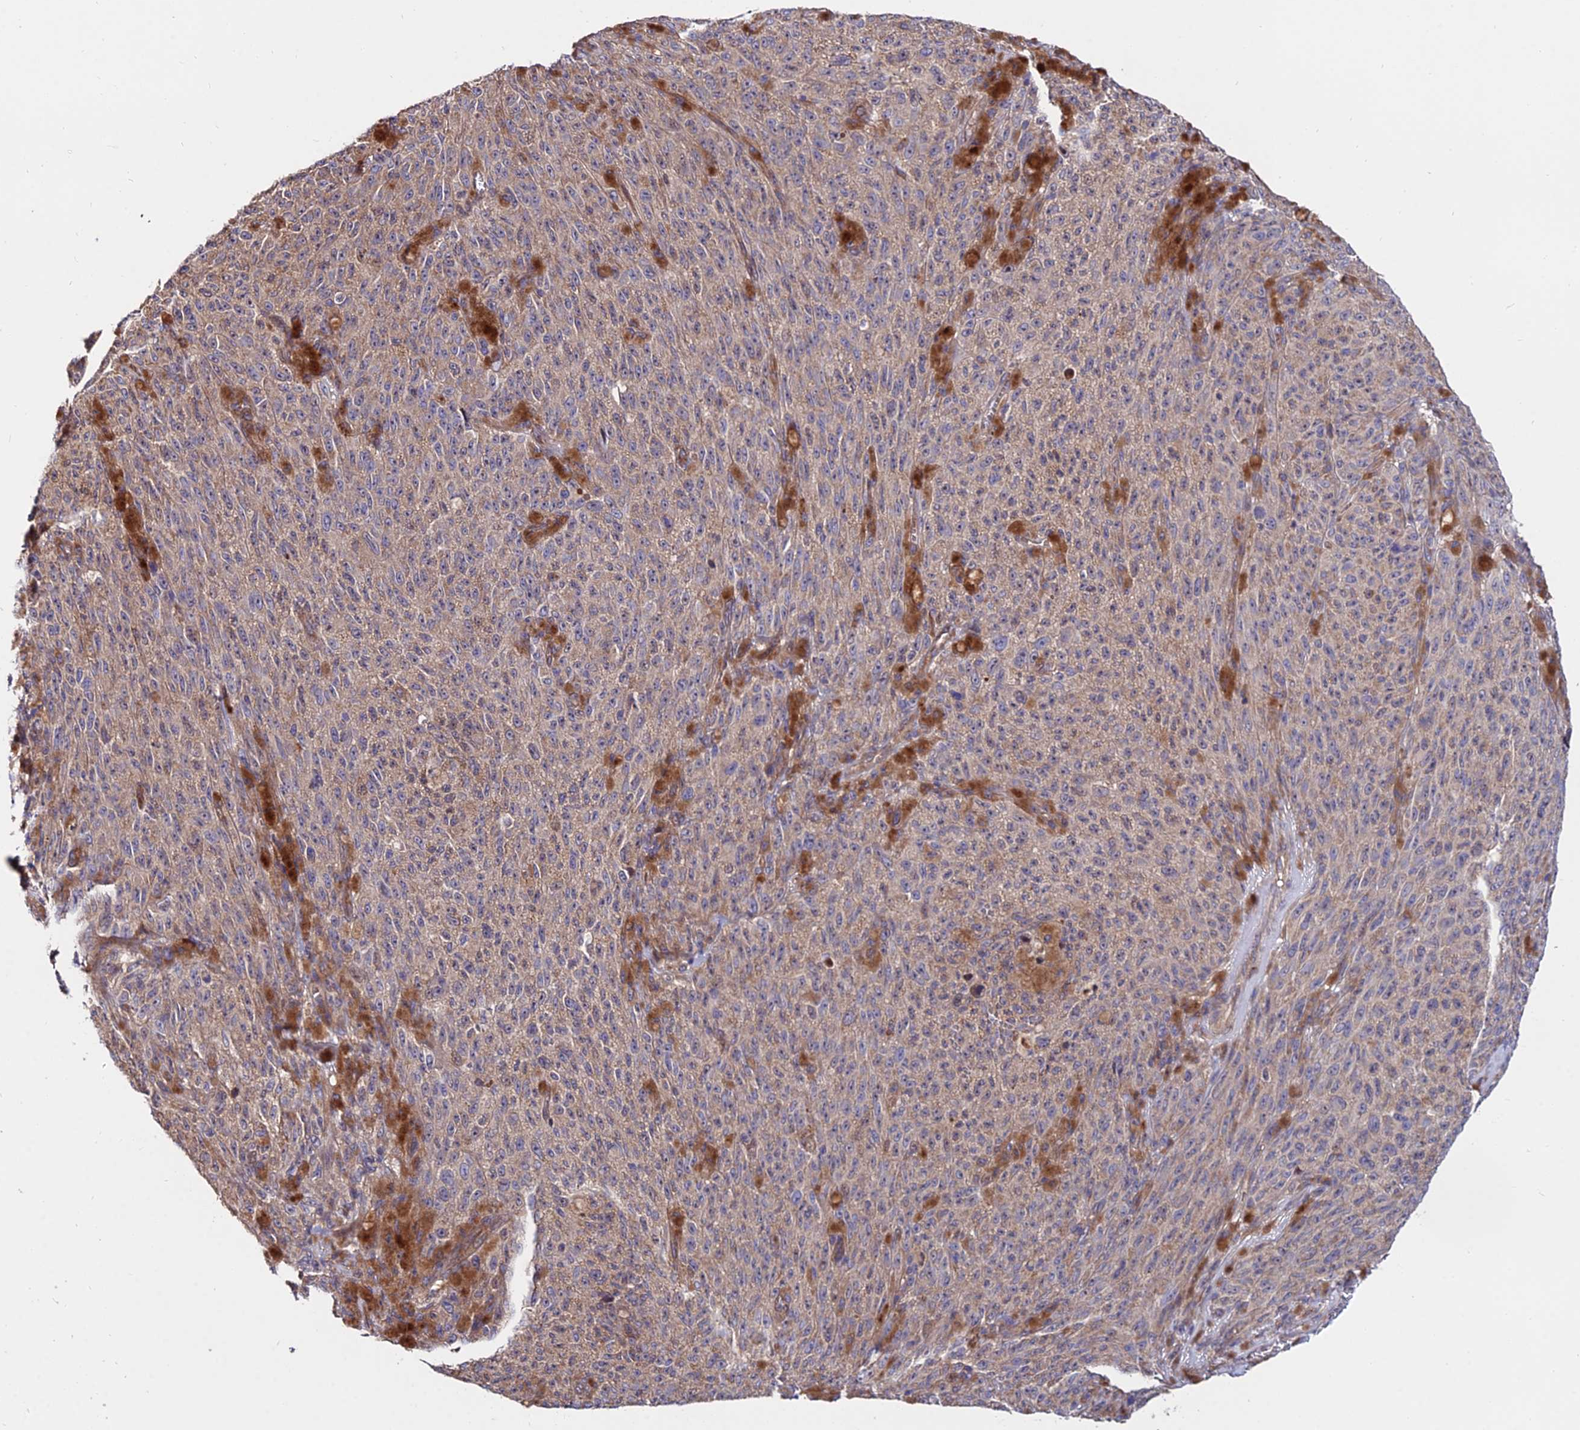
{"staining": {"intensity": "weak", "quantity": ">75%", "location": "cytoplasmic/membranous"}, "tissue": "melanoma", "cell_type": "Tumor cells", "image_type": "cancer", "snomed": [{"axis": "morphology", "description": "Malignant melanoma, NOS"}, {"axis": "topography", "description": "Skin"}], "caption": "Malignant melanoma tissue reveals weak cytoplasmic/membranous positivity in approximately >75% of tumor cells, visualized by immunohistochemistry. Using DAB (3,3'-diaminobenzidine) (brown) and hematoxylin (blue) stains, captured at high magnification using brightfield microscopy.", "gene": "CDC37L1", "patient": {"sex": "female", "age": 82}}